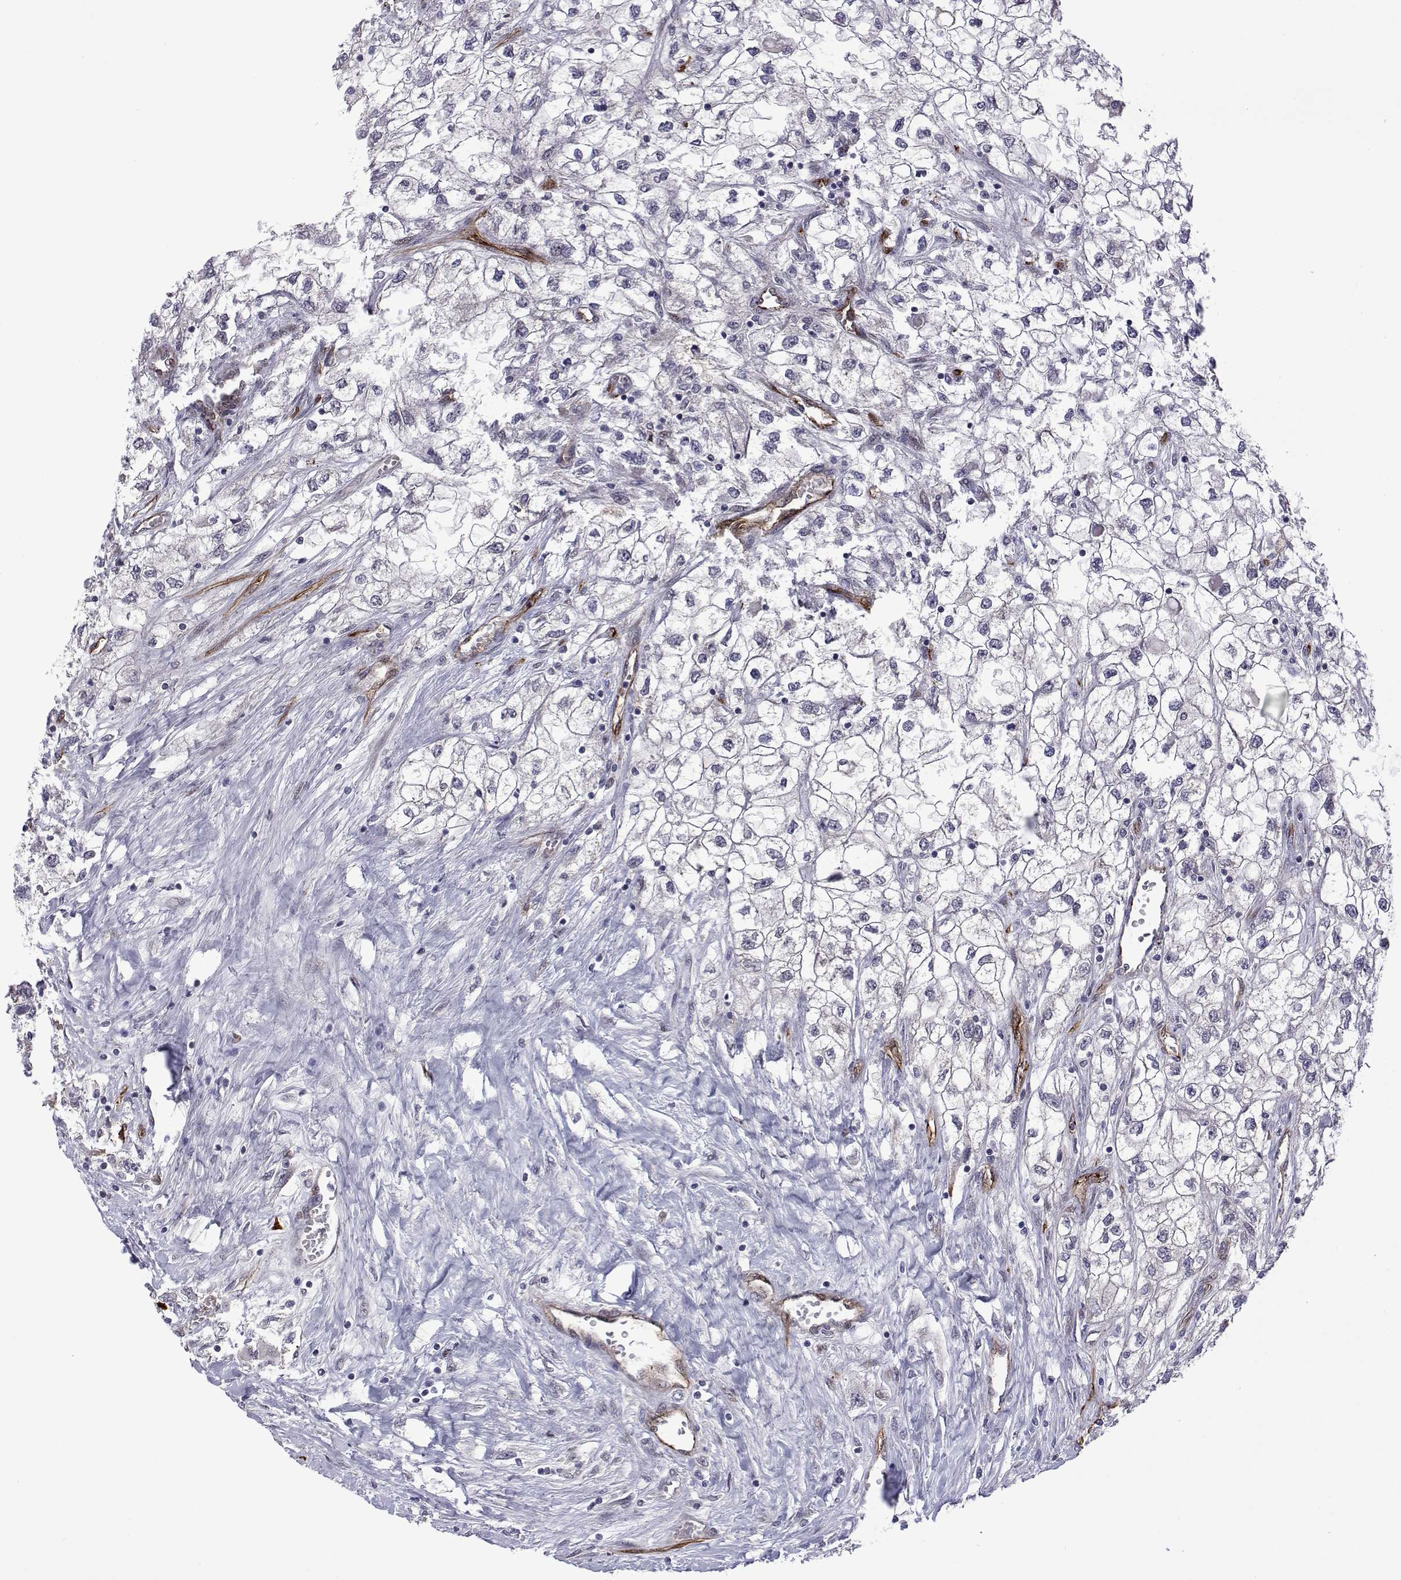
{"staining": {"intensity": "negative", "quantity": "none", "location": "none"}, "tissue": "renal cancer", "cell_type": "Tumor cells", "image_type": "cancer", "snomed": [{"axis": "morphology", "description": "Adenocarcinoma, NOS"}, {"axis": "topography", "description": "Kidney"}], "caption": "IHC photomicrograph of neoplastic tissue: renal cancer (adenocarcinoma) stained with DAB shows no significant protein staining in tumor cells.", "gene": "EFCAB3", "patient": {"sex": "male", "age": 59}}